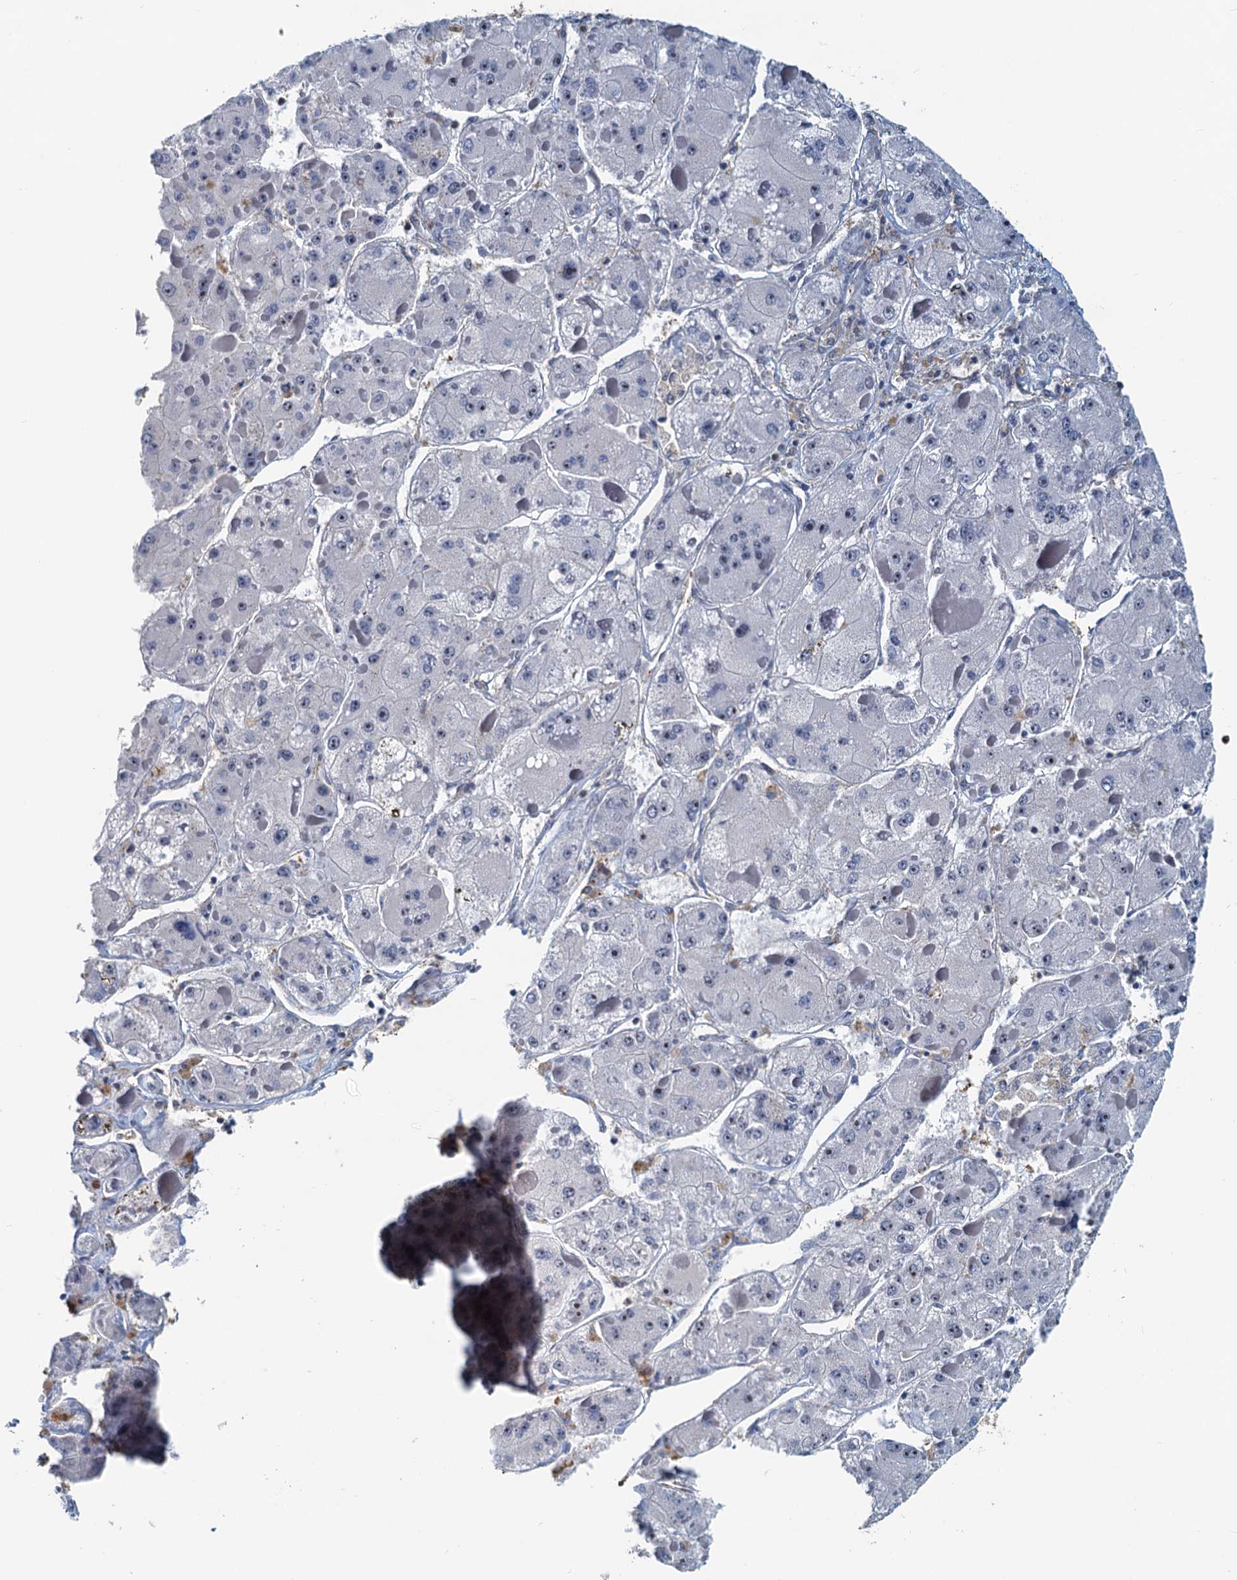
{"staining": {"intensity": "negative", "quantity": "none", "location": "none"}, "tissue": "liver cancer", "cell_type": "Tumor cells", "image_type": "cancer", "snomed": [{"axis": "morphology", "description": "Carcinoma, Hepatocellular, NOS"}, {"axis": "topography", "description": "Liver"}], "caption": "Protein analysis of liver cancer reveals no significant staining in tumor cells.", "gene": "SPINDOC", "patient": {"sex": "female", "age": 73}}